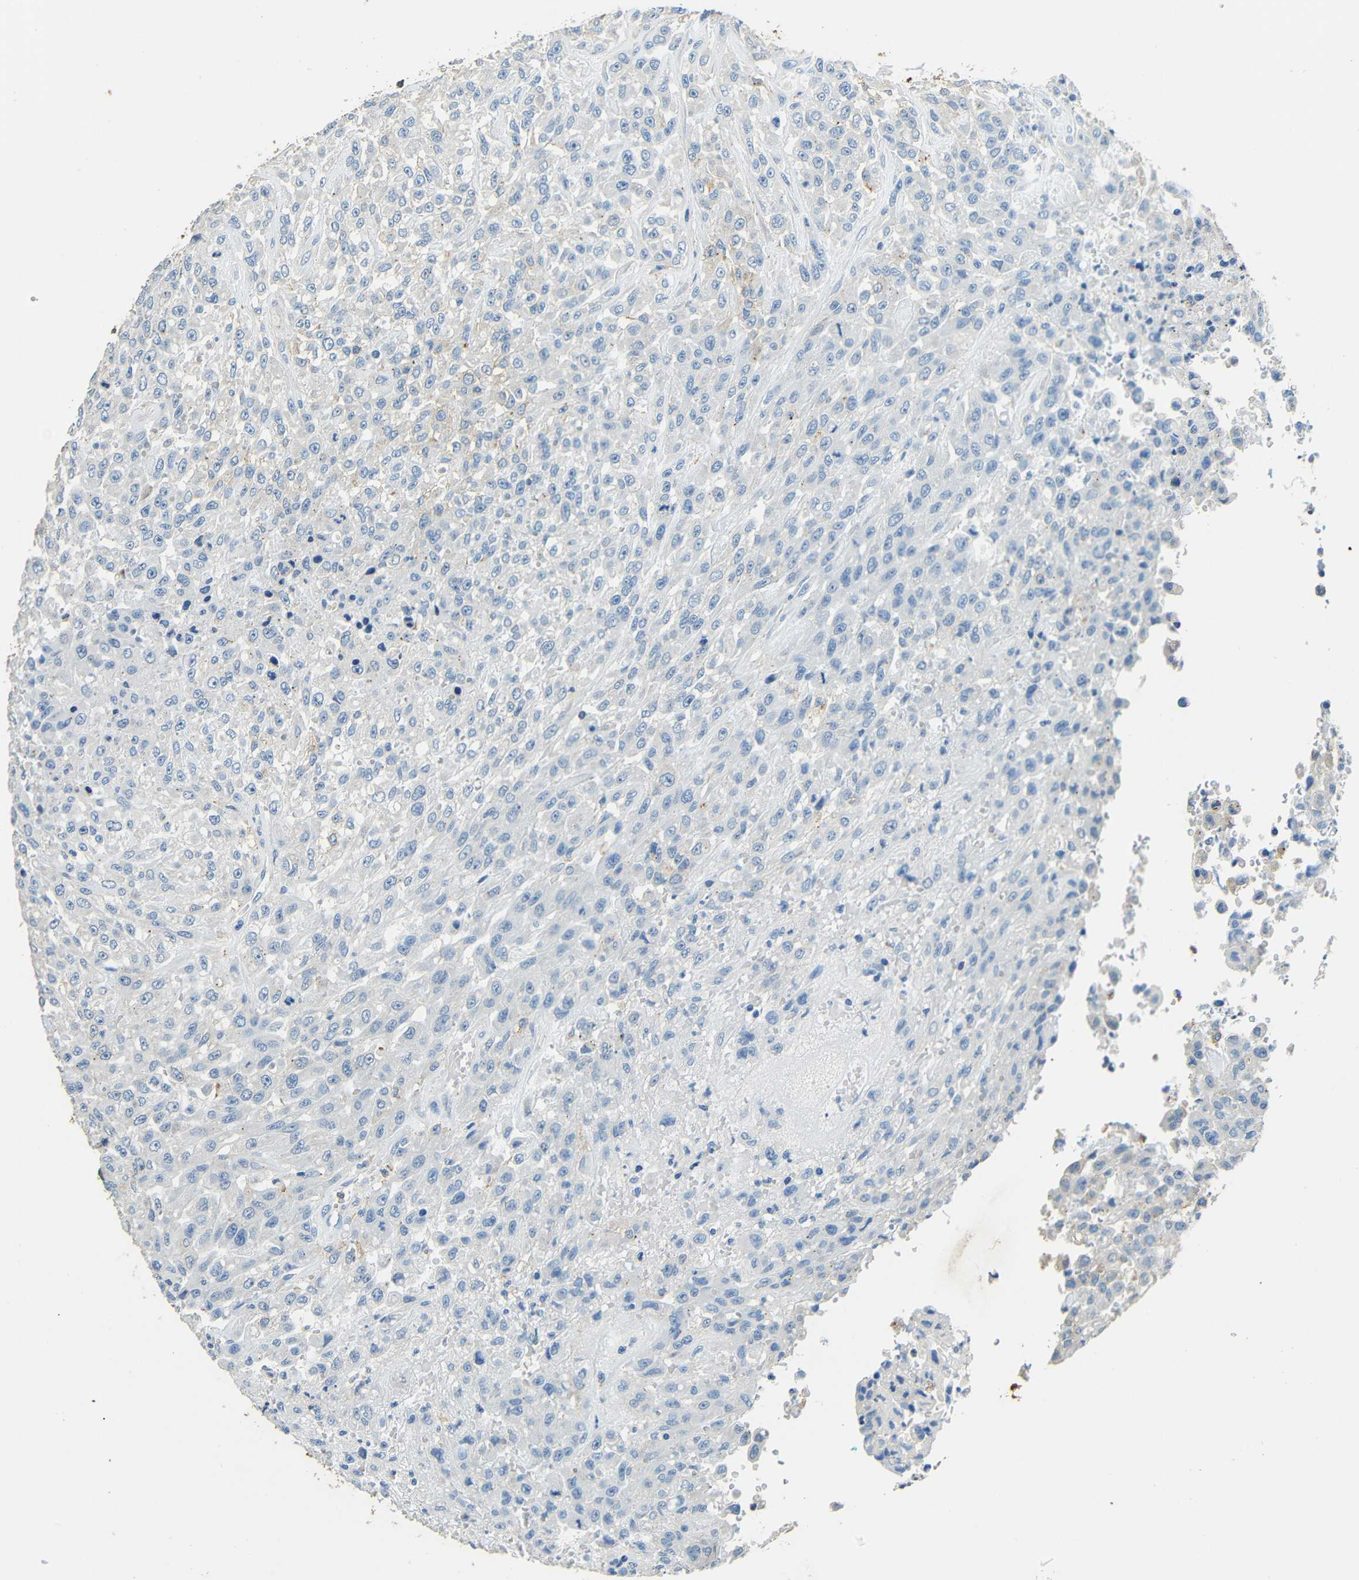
{"staining": {"intensity": "negative", "quantity": "none", "location": "none"}, "tissue": "urothelial cancer", "cell_type": "Tumor cells", "image_type": "cancer", "snomed": [{"axis": "morphology", "description": "Urothelial carcinoma, High grade"}, {"axis": "topography", "description": "Urinary bladder"}], "caption": "IHC of human urothelial cancer displays no staining in tumor cells.", "gene": "FMO5", "patient": {"sex": "male", "age": 46}}